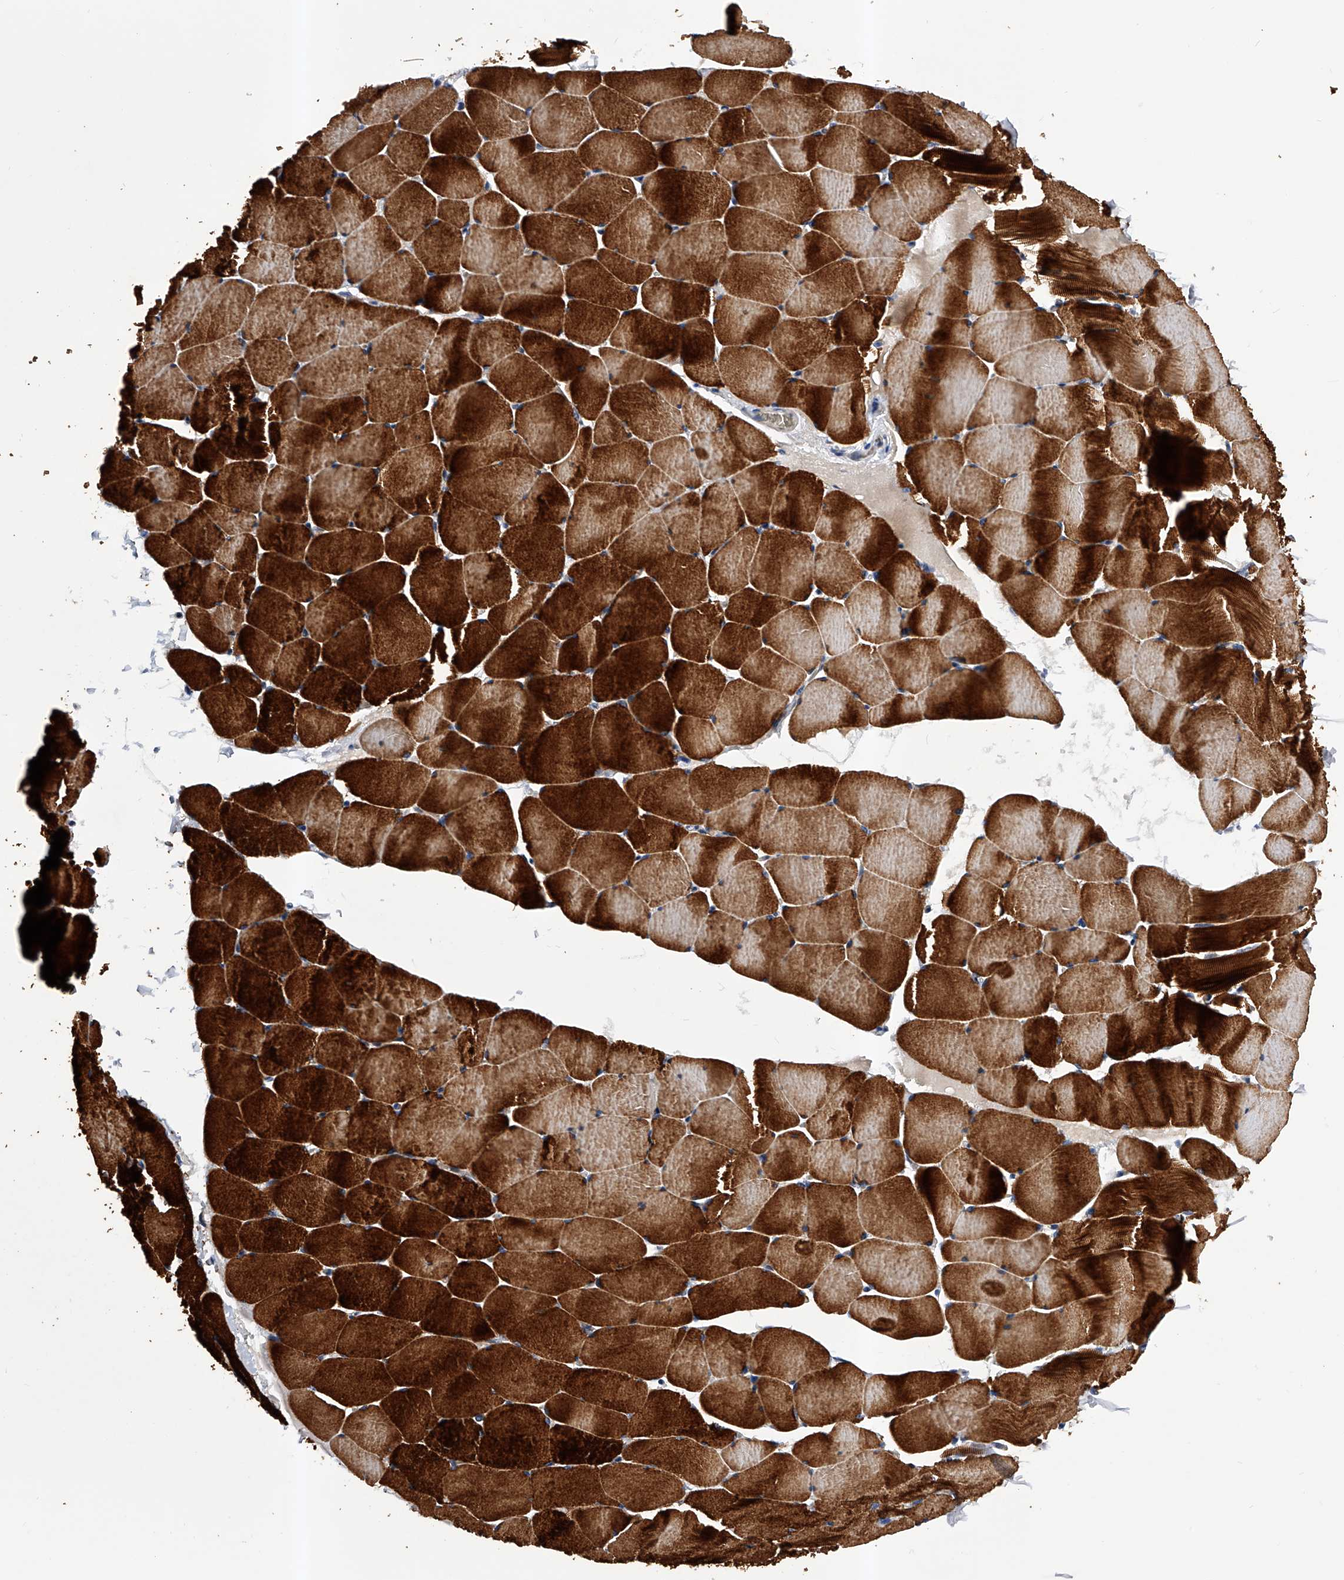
{"staining": {"intensity": "strong", "quantity": ">75%", "location": "cytoplasmic/membranous"}, "tissue": "skeletal muscle", "cell_type": "Myocytes", "image_type": "normal", "snomed": [{"axis": "morphology", "description": "Normal tissue, NOS"}, {"axis": "topography", "description": "Skeletal muscle"}], "caption": "Brown immunohistochemical staining in unremarkable human skeletal muscle shows strong cytoplasmic/membranous expression in approximately >75% of myocytes.", "gene": "ARL4C", "patient": {"sex": "male", "age": 62}}